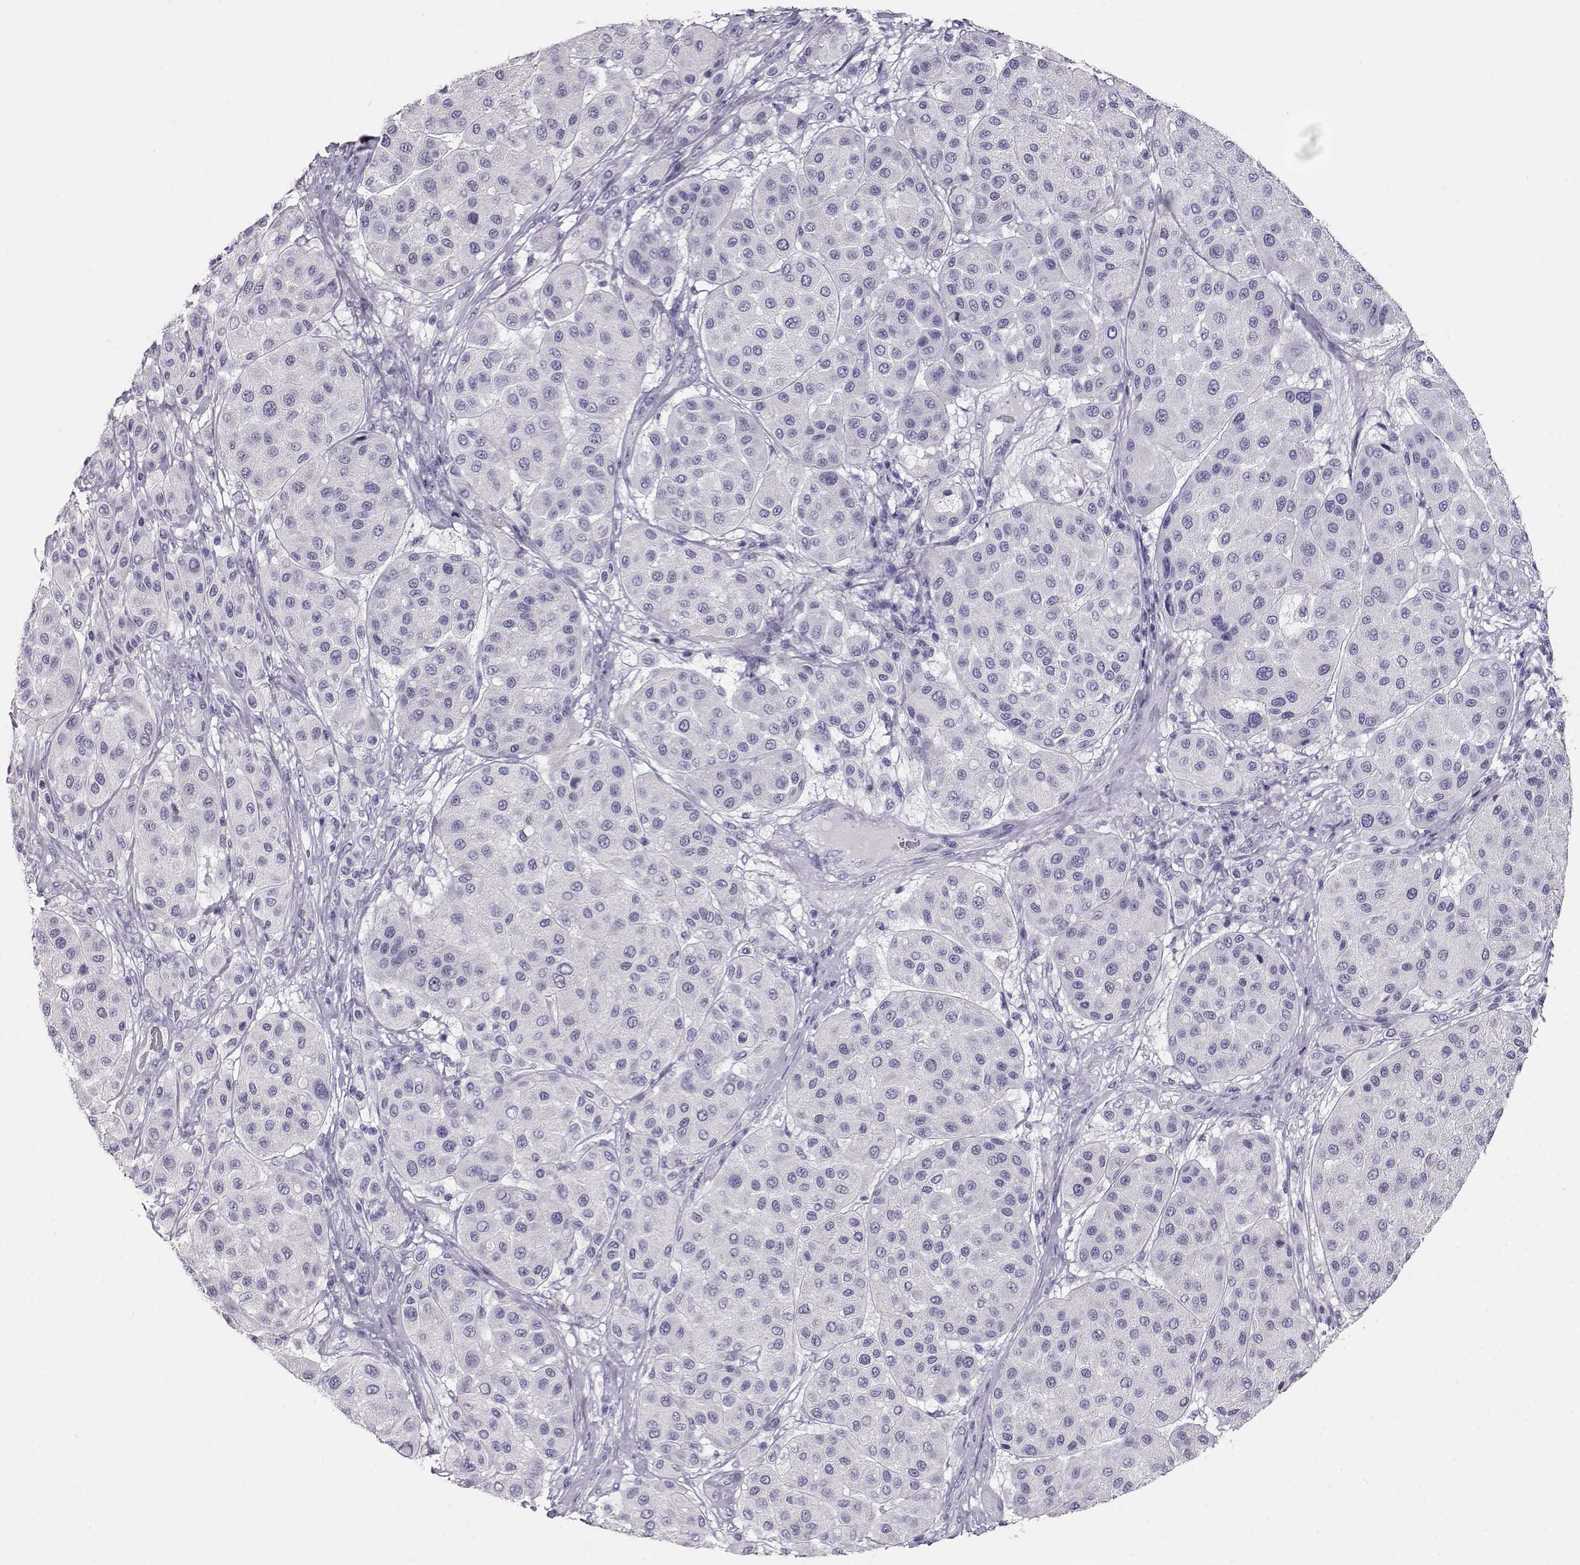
{"staining": {"intensity": "negative", "quantity": "none", "location": "none"}, "tissue": "melanoma", "cell_type": "Tumor cells", "image_type": "cancer", "snomed": [{"axis": "morphology", "description": "Malignant melanoma, Metastatic site"}, {"axis": "topography", "description": "Smooth muscle"}], "caption": "A micrograph of malignant melanoma (metastatic site) stained for a protein demonstrates no brown staining in tumor cells.", "gene": "ACTN2", "patient": {"sex": "male", "age": 41}}